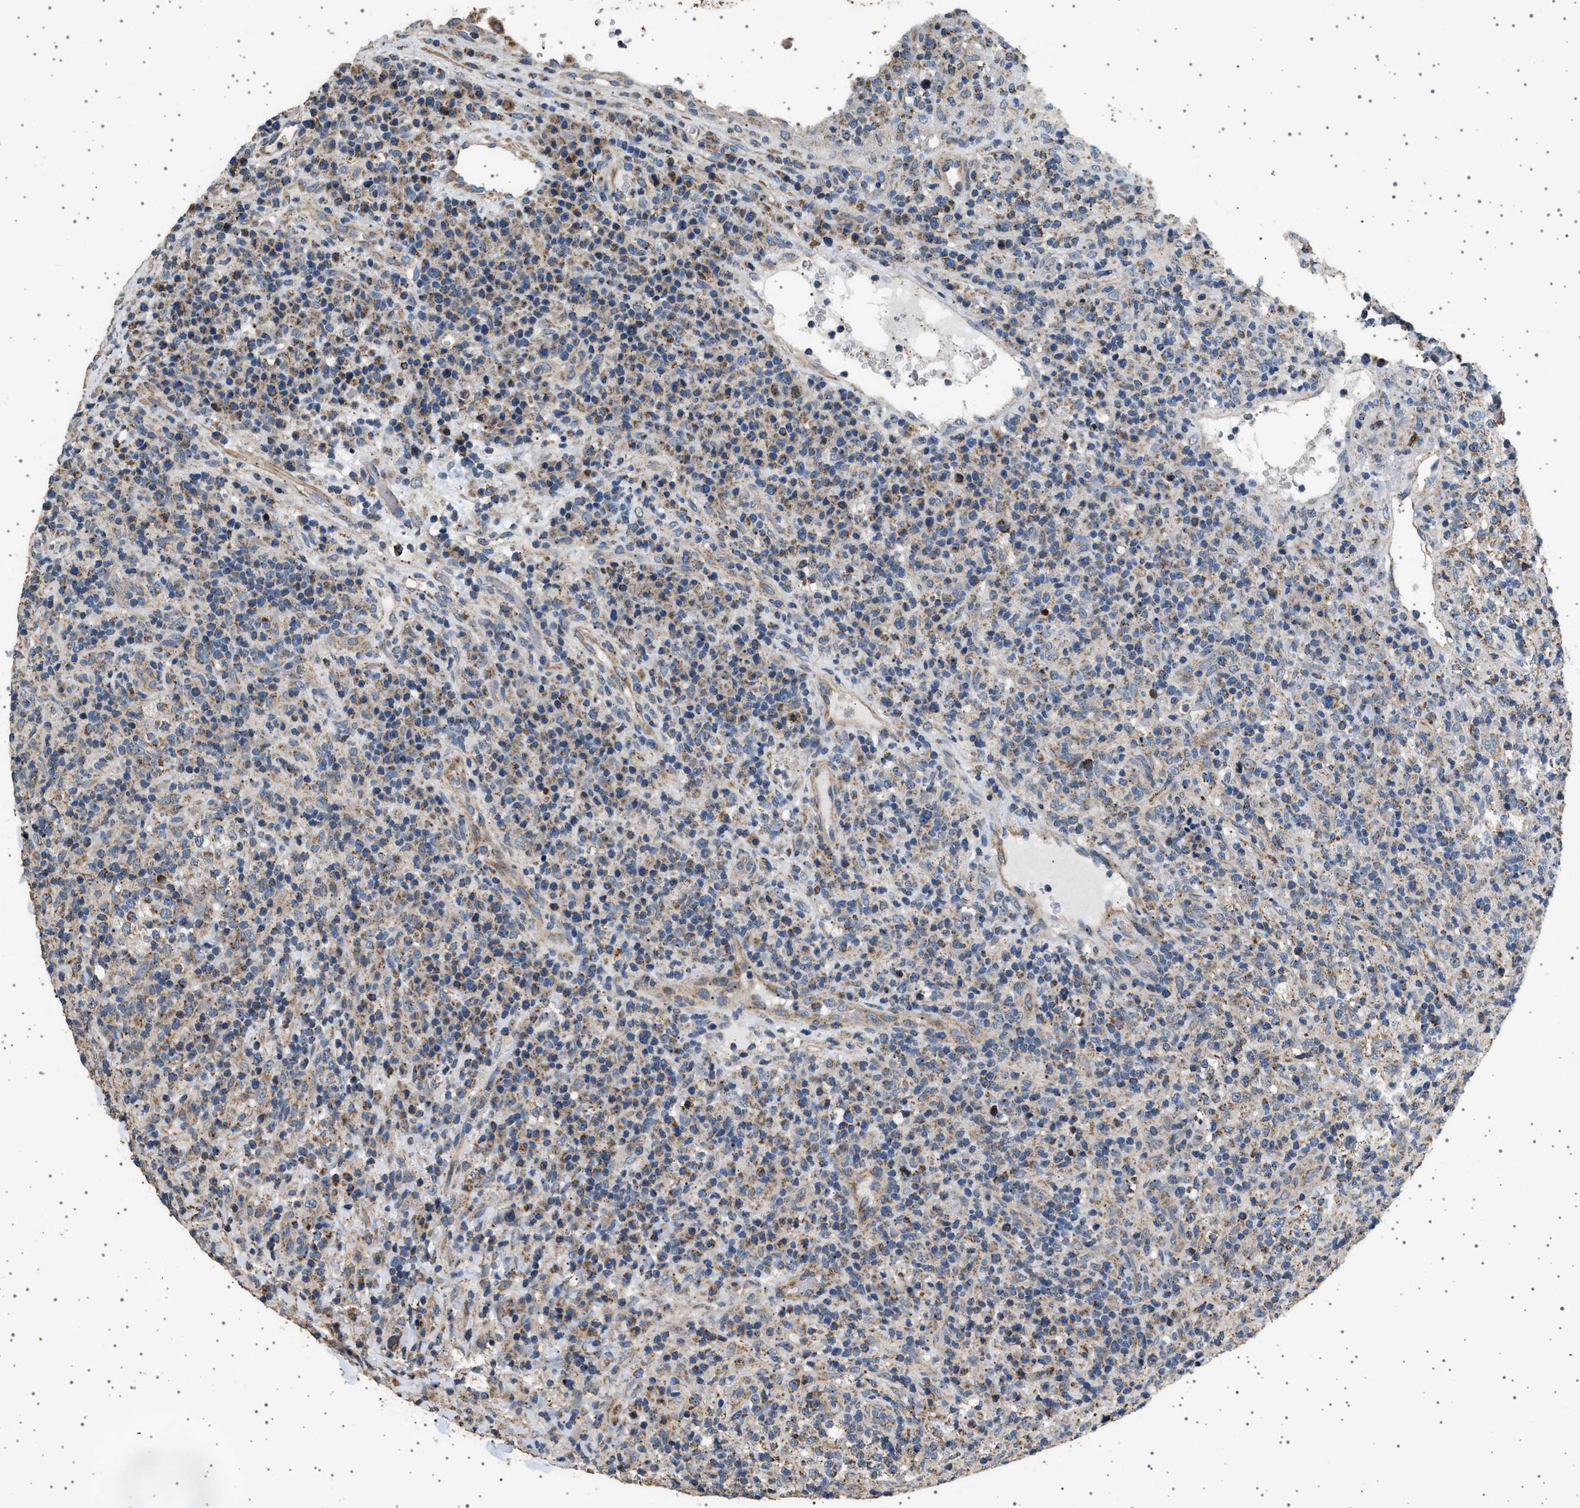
{"staining": {"intensity": "moderate", "quantity": "<25%", "location": "cytoplasmic/membranous"}, "tissue": "lymphoma", "cell_type": "Tumor cells", "image_type": "cancer", "snomed": [{"axis": "morphology", "description": "Malignant lymphoma, non-Hodgkin's type, High grade"}, {"axis": "topography", "description": "Lymph node"}], "caption": "Human malignant lymphoma, non-Hodgkin's type (high-grade) stained with a protein marker reveals moderate staining in tumor cells.", "gene": "KCNA4", "patient": {"sex": "female", "age": 76}}